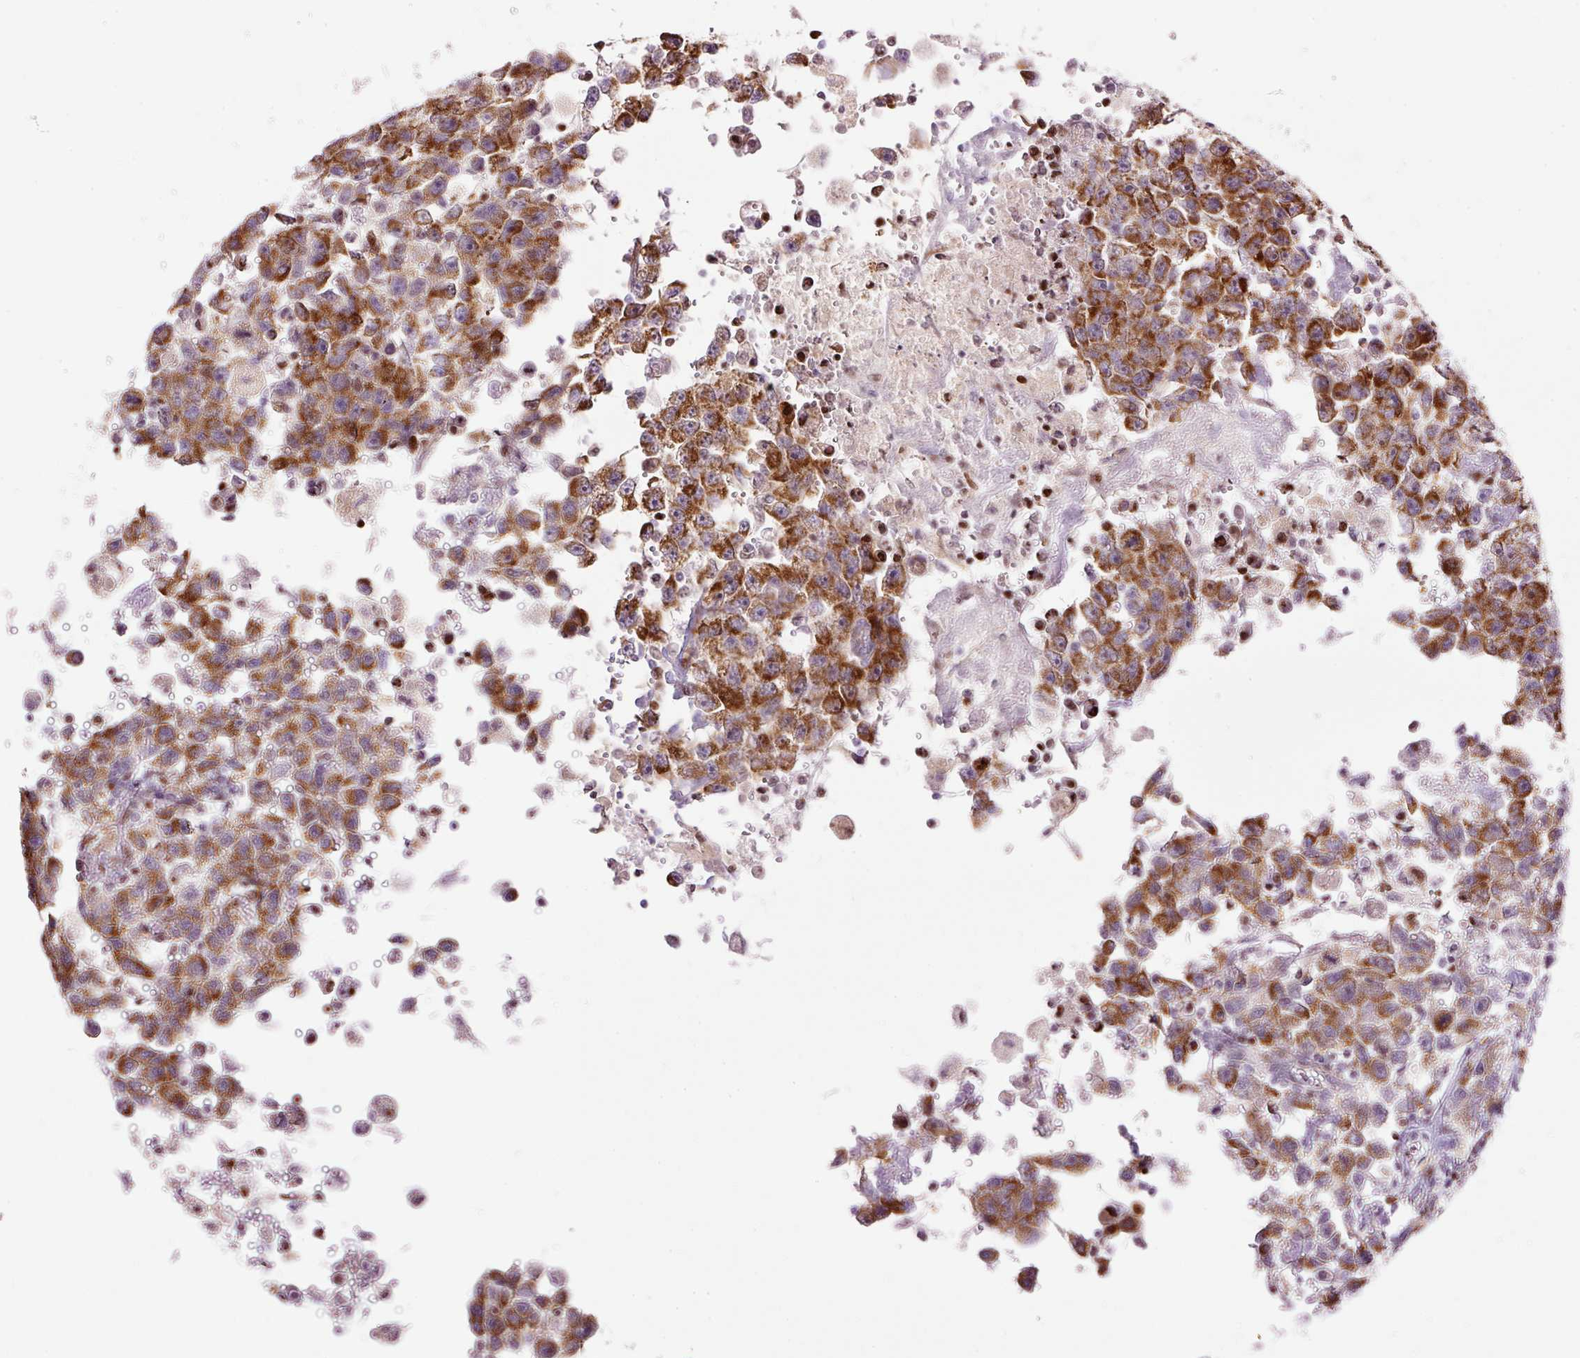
{"staining": {"intensity": "strong", "quantity": ">75%", "location": "cytoplasmic/membranous"}, "tissue": "testis cancer", "cell_type": "Tumor cells", "image_type": "cancer", "snomed": [{"axis": "morphology", "description": "Carcinoma, Embryonal, NOS"}, {"axis": "topography", "description": "Testis"}], "caption": "Immunohistochemistry photomicrograph of testis cancer stained for a protein (brown), which reveals high levels of strong cytoplasmic/membranous positivity in approximately >75% of tumor cells.", "gene": "TMEM8B", "patient": {"sex": "male", "age": 83}}